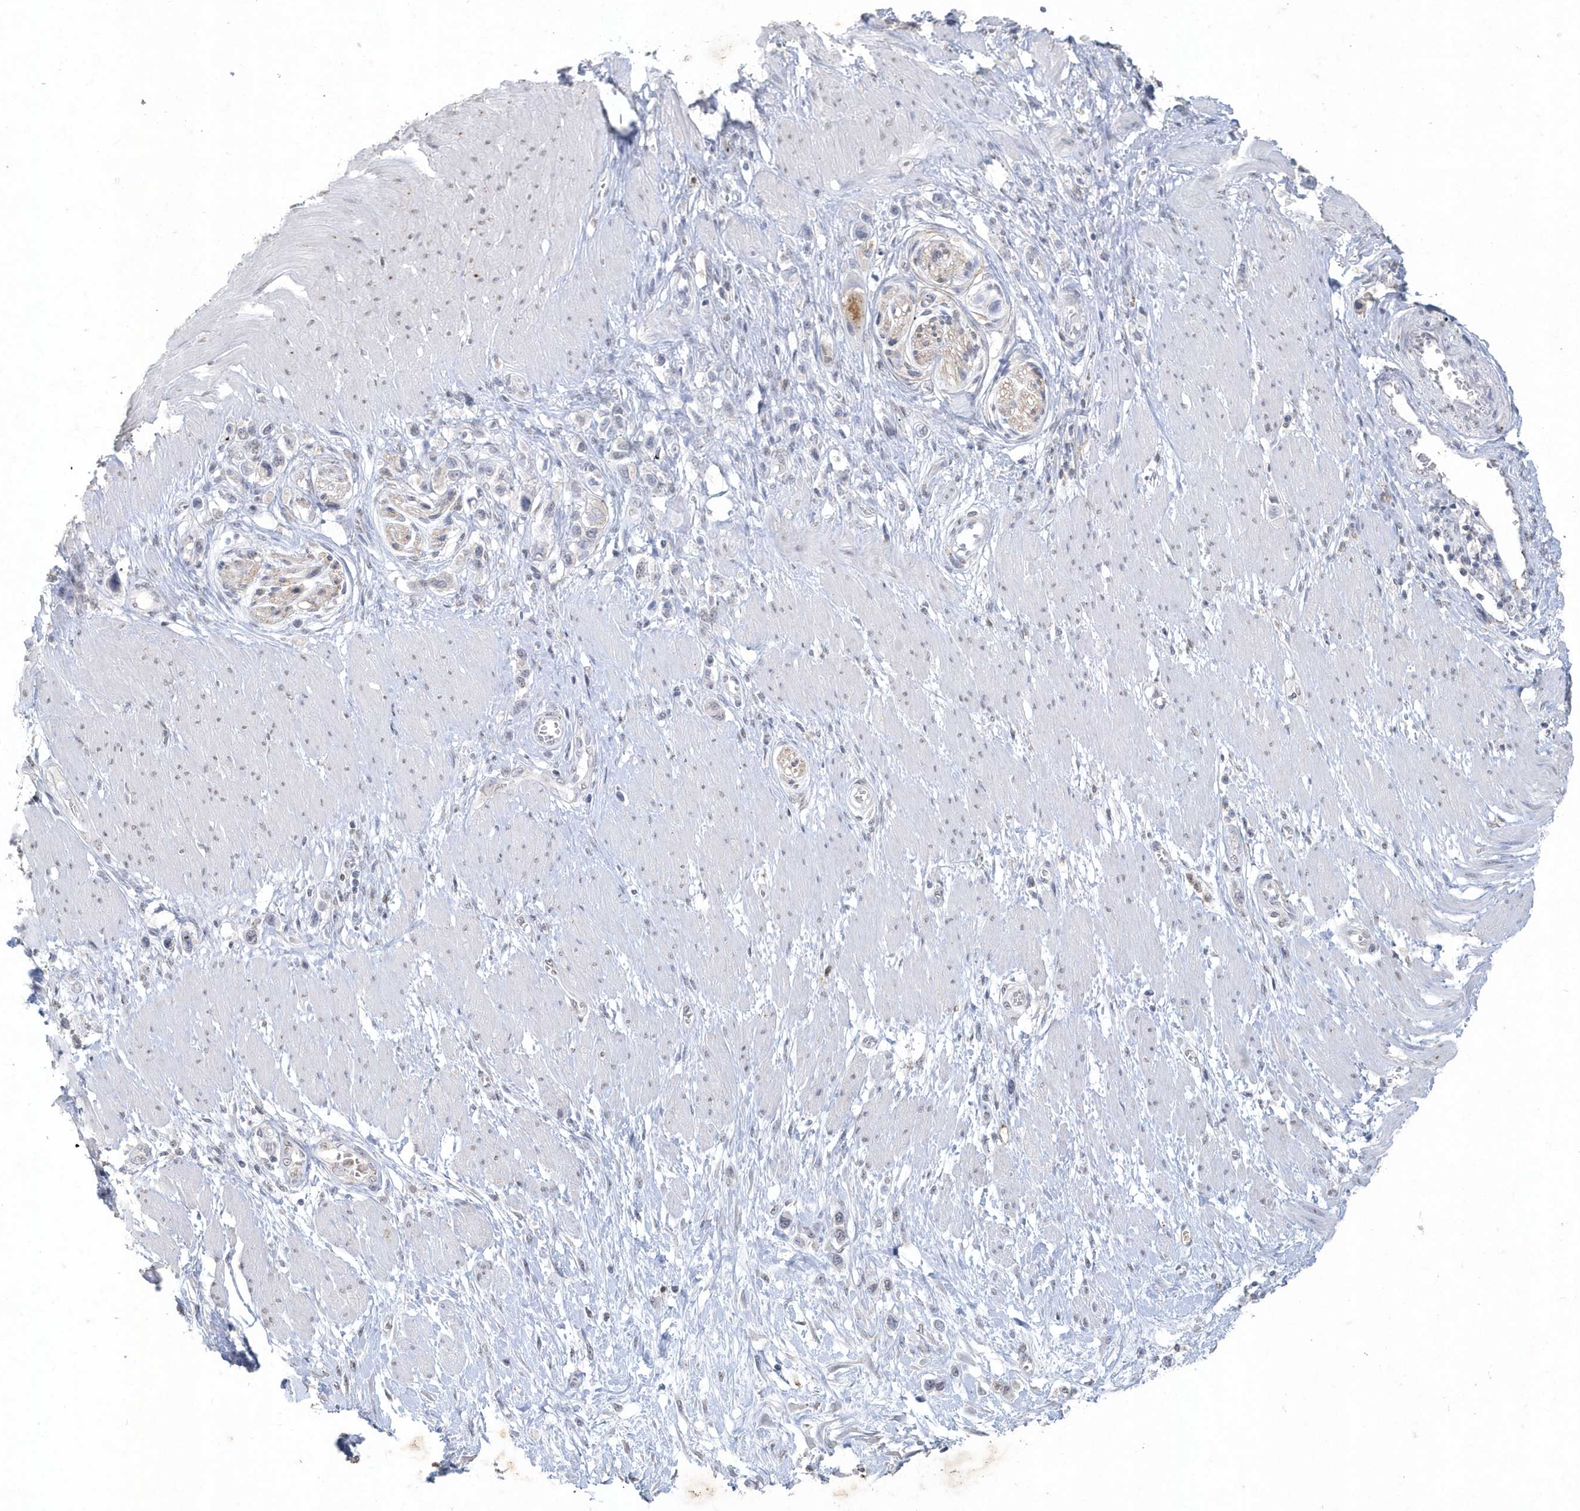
{"staining": {"intensity": "negative", "quantity": "none", "location": "none"}, "tissue": "stomach cancer", "cell_type": "Tumor cells", "image_type": "cancer", "snomed": [{"axis": "morphology", "description": "Normal tissue, NOS"}, {"axis": "morphology", "description": "Adenocarcinoma, NOS"}, {"axis": "topography", "description": "Stomach, upper"}, {"axis": "topography", "description": "Stomach"}], "caption": "Protein analysis of stomach cancer shows no significant positivity in tumor cells.", "gene": "PDCD1", "patient": {"sex": "female", "age": 65}}